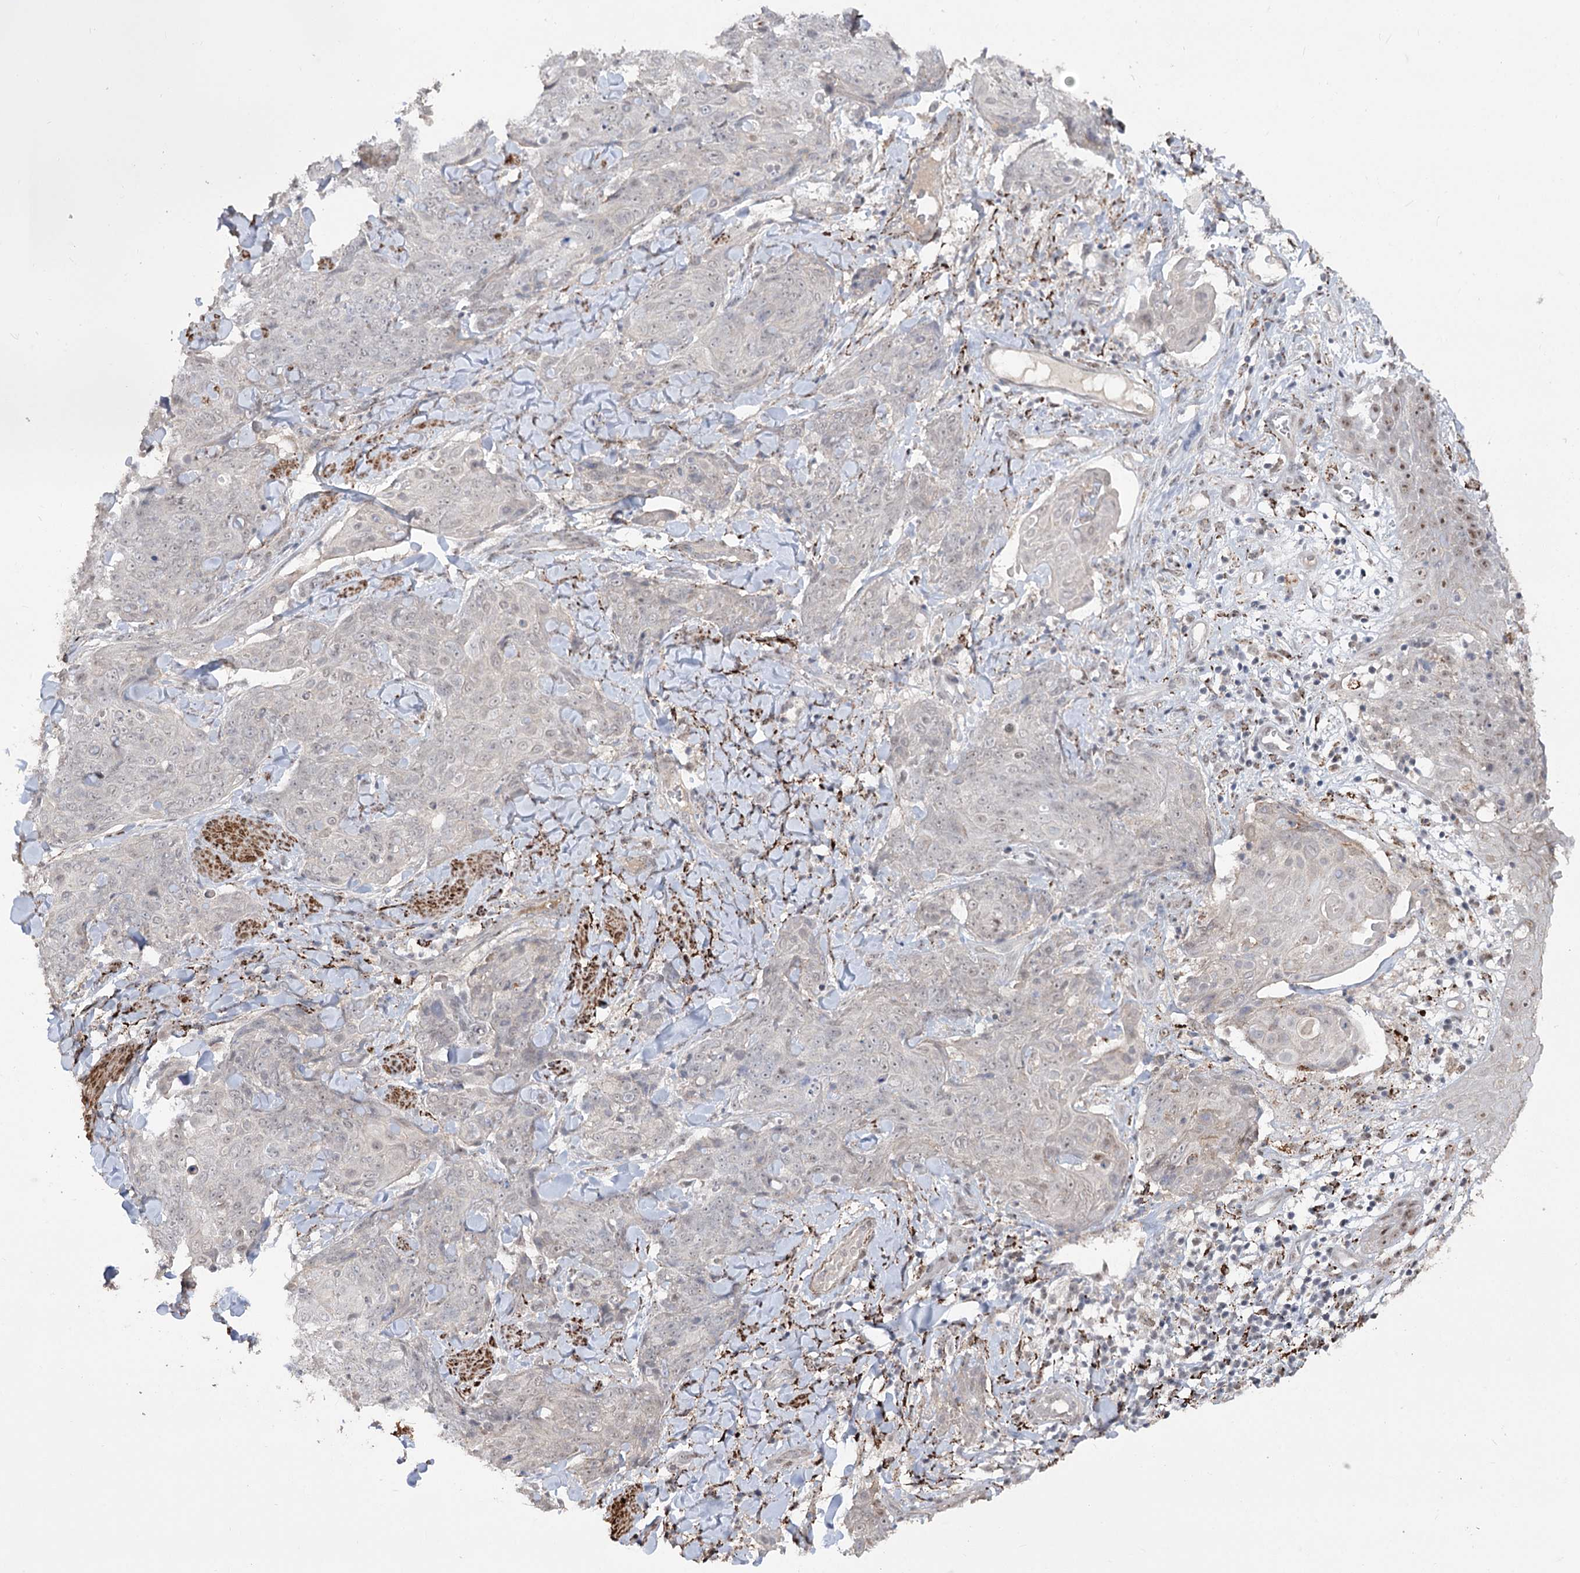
{"staining": {"intensity": "negative", "quantity": "none", "location": "none"}, "tissue": "skin cancer", "cell_type": "Tumor cells", "image_type": "cancer", "snomed": [{"axis": "morphology", "description": "Squamous cell carcinoma, NOS"}, {"axis": "topography", "description": "Skin"}, {"axis": "topography", "description": "Vulva"}], "caption": "Squamous cell carcinoma (skin) was stained to show a protein in brown. There is no significant expression in tumor cells. (Brightfield microscopy of DAB (3,3'-diaminobenzidine) IHC at high magnification).", "gene": "ZSCAN23", "patient": {"sex": "female", "age": 85}}